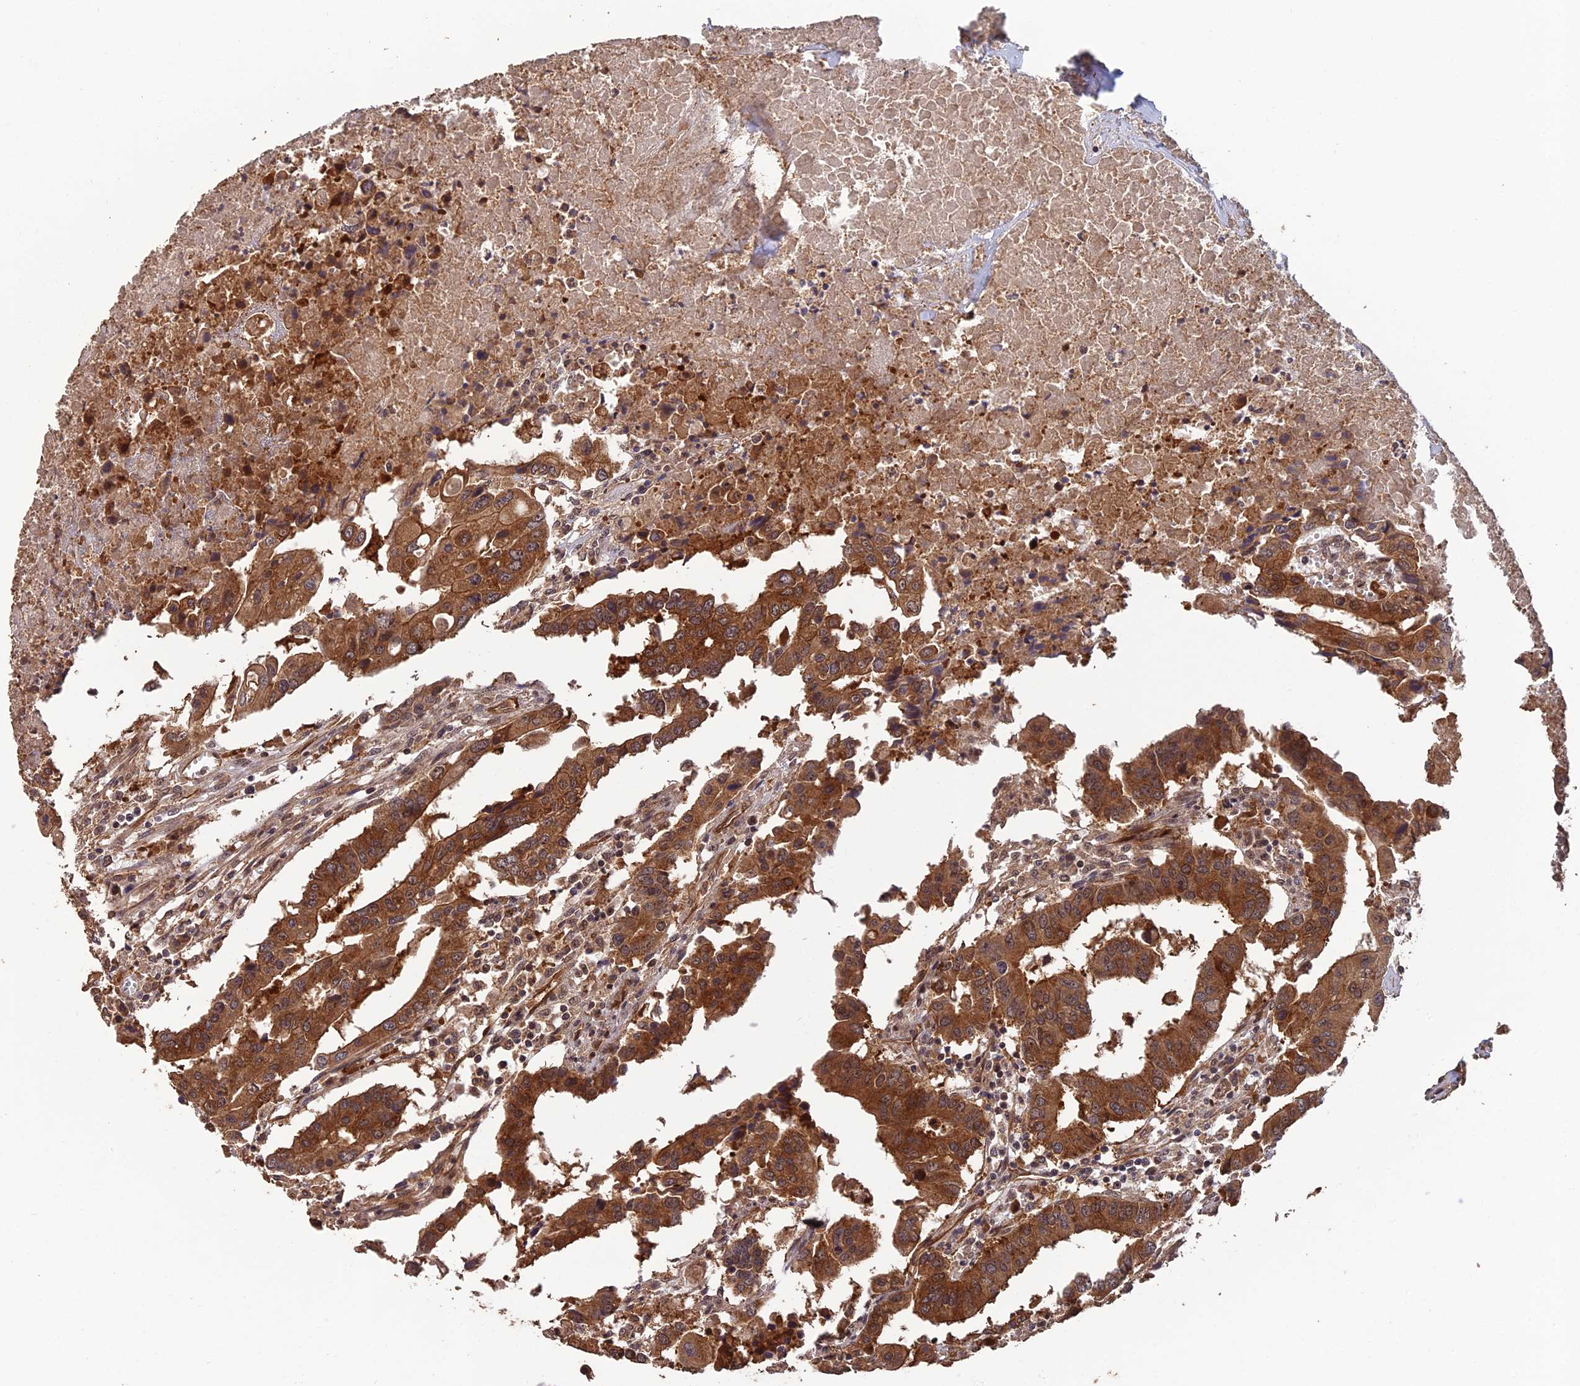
{"staining": {"intensity": "strong", "quantity": ">75%", "location": "cytoplasmic/membranous,nuclear"}, "tissue": "colorectal cancer", "cell_type": "Tumor cells", "image_type": "cancer", "snomed": [{"axis": "morphology", "description": "Adenocarcinoma, NOS"}, {"axis": "topography", "description": "Colon"}], "caption": "There is high levels of strong cytoplasmic/membranous and nuclear staining in tumor cells of adenocarcinoma (colorectal), as demonstrated by immunohistochemical staining (brown color).", "gene": "RALGAPA2", "patient": {"sex": "male", "age": 77}}